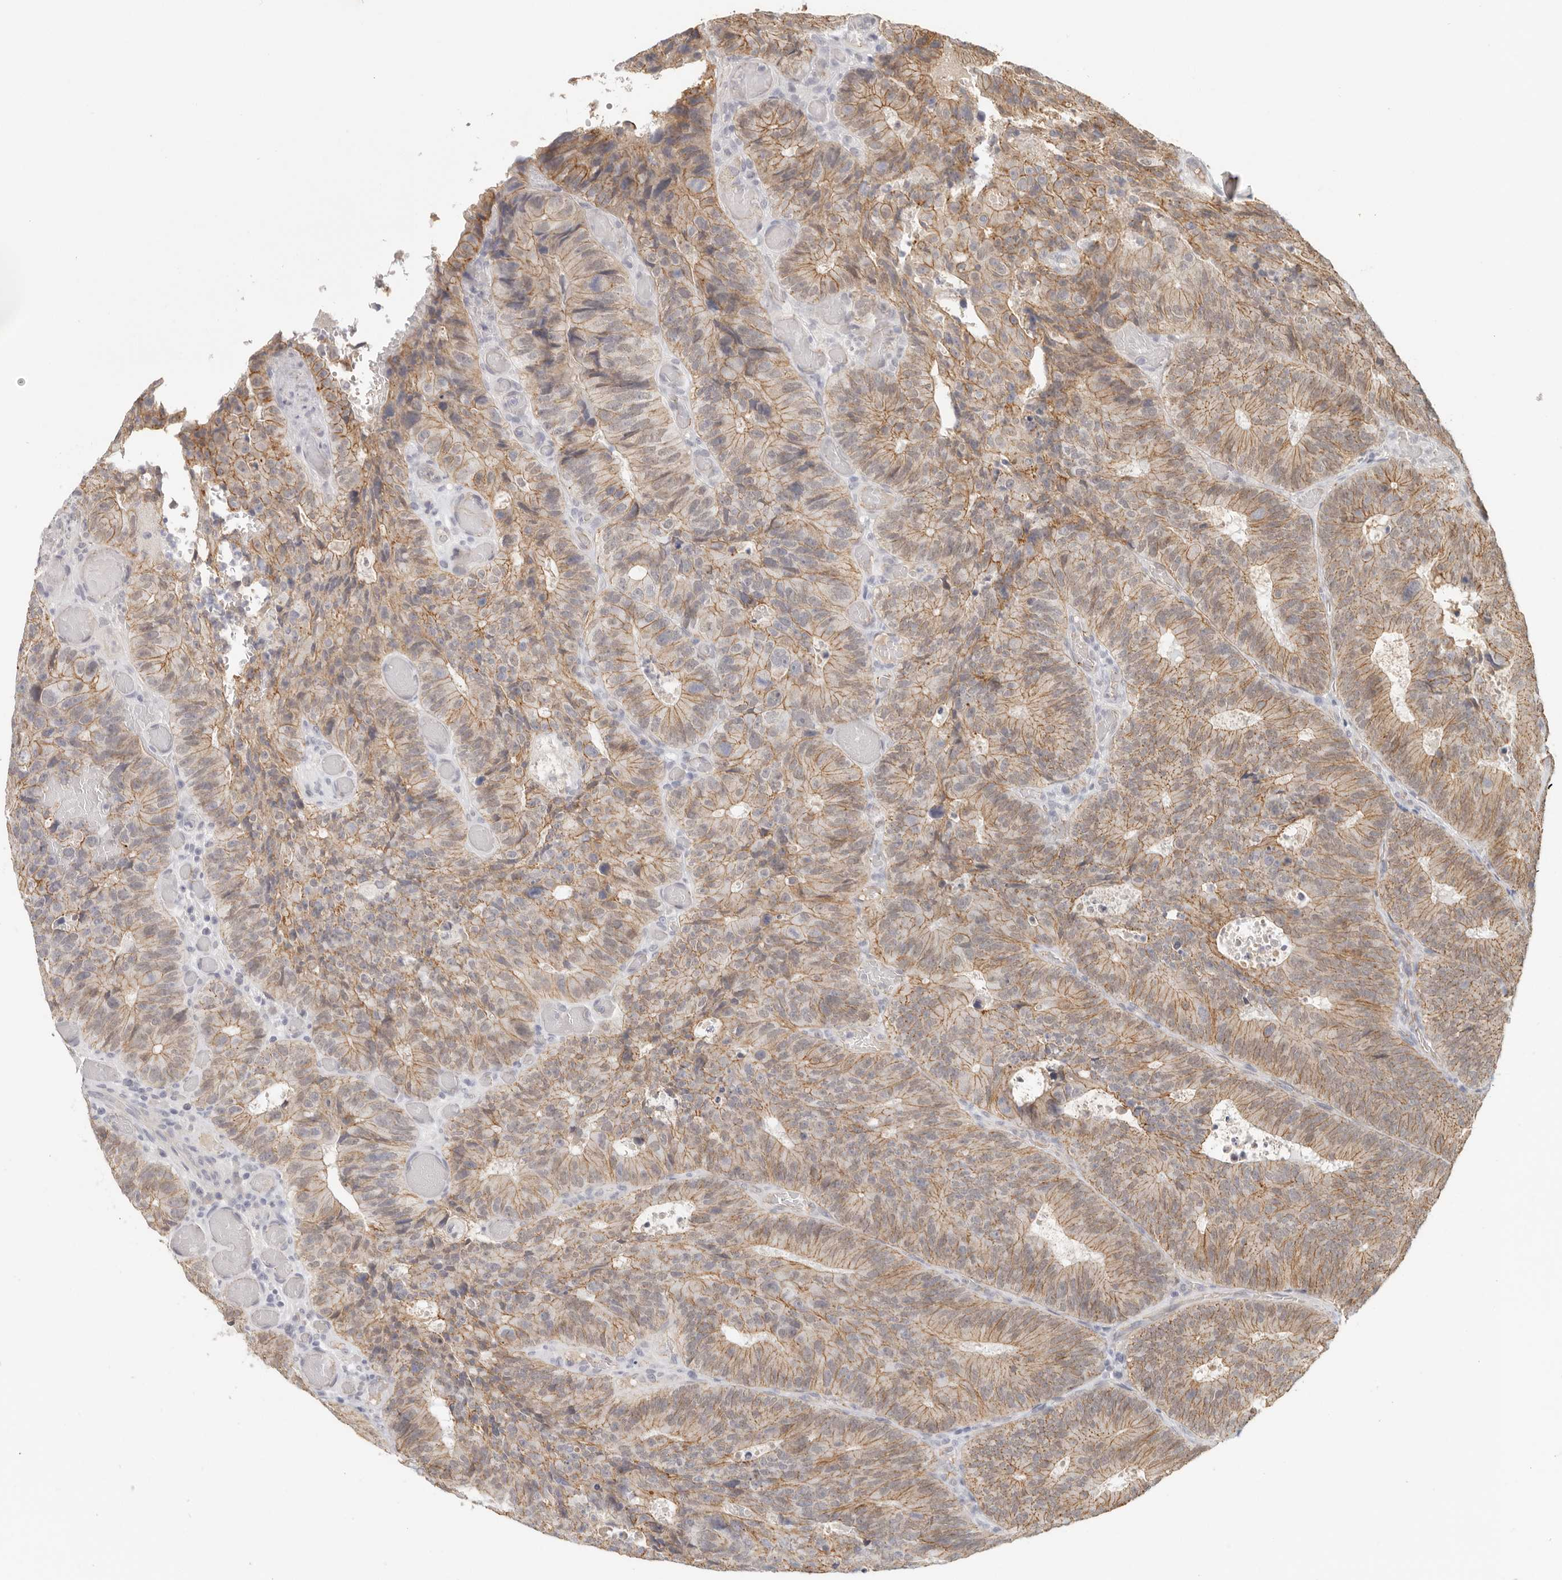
{"staining": {"intensity": "moderate", "quantity": ">75%", "location": "cytoplasmic/membranous"}, "tissue": "colorectal cancer", "cell_type": "Tumor cells", "image_type": "cancer", "snomed": [{"axis": "morphology", "description": "Adenocarcinoma, NOS"}, {"axis": "topography", "description": "Colon"}], "caption": "Colorectal cancer (adenocarcinoma) stained for a protein (brown) demonstrates moderate cytoplasmic/membranous positive expression in approximately >75% of tumor cells.", "gene": "ANXA9", "patient": {"sex": "male", "age": 87}}